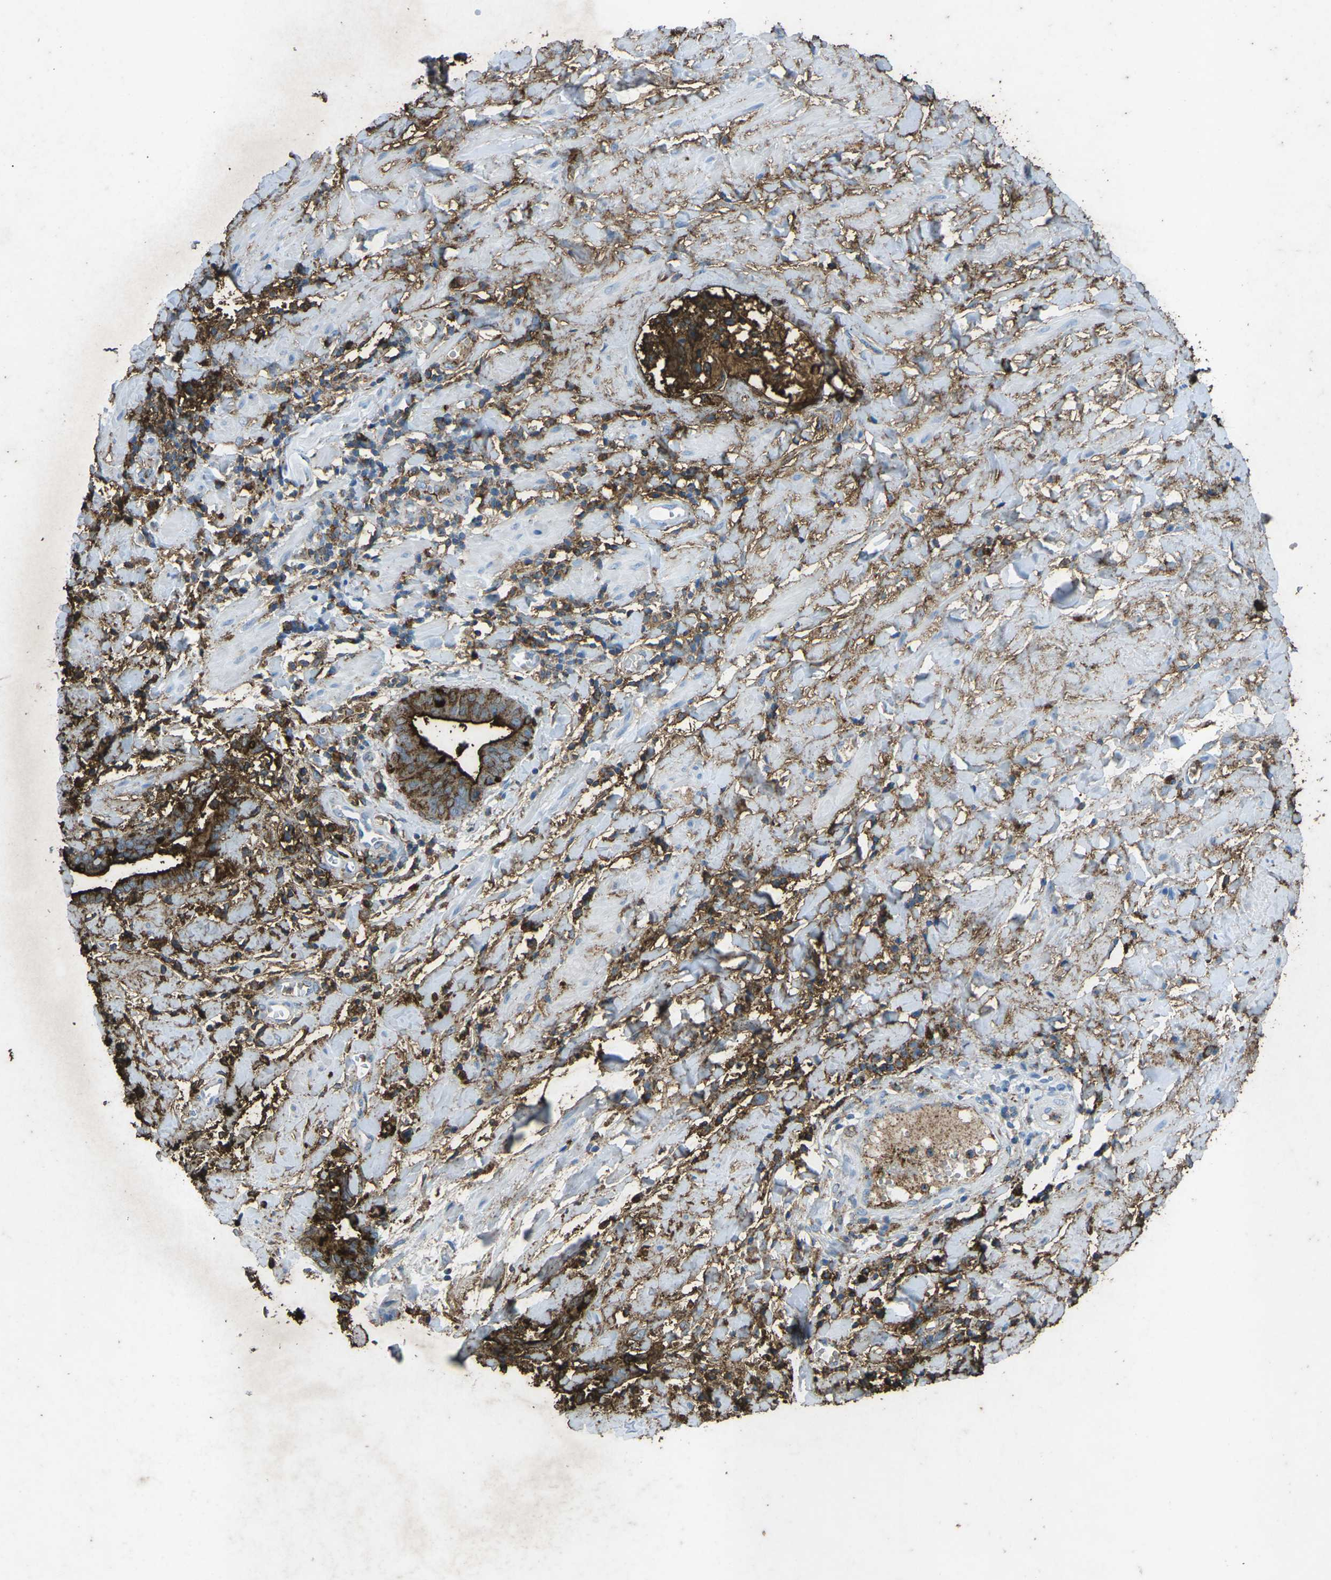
{"staining": {"intensity": "strong", "quantity": "25%-75%", "location": "cytoplasmic/membranous"}, "tissue": "cervical cancer", "cell_type": "Tumor cells", "image_type": "cancer", "snomed": [{"axis": "morphology", "description": "Adenocarcinoma, NOS"}, {"axis": "topography", "description": "Cervix"}], "caption": "Immunohistochemical staining of human cervical cancer (adenocarcinoma) shows high levels of strong cytoplasmic/membranous protein expression in about 25%-75% of tumor cells.", "gene": "CTAGE1", "patient": {"sex": "female", "age": 44}}